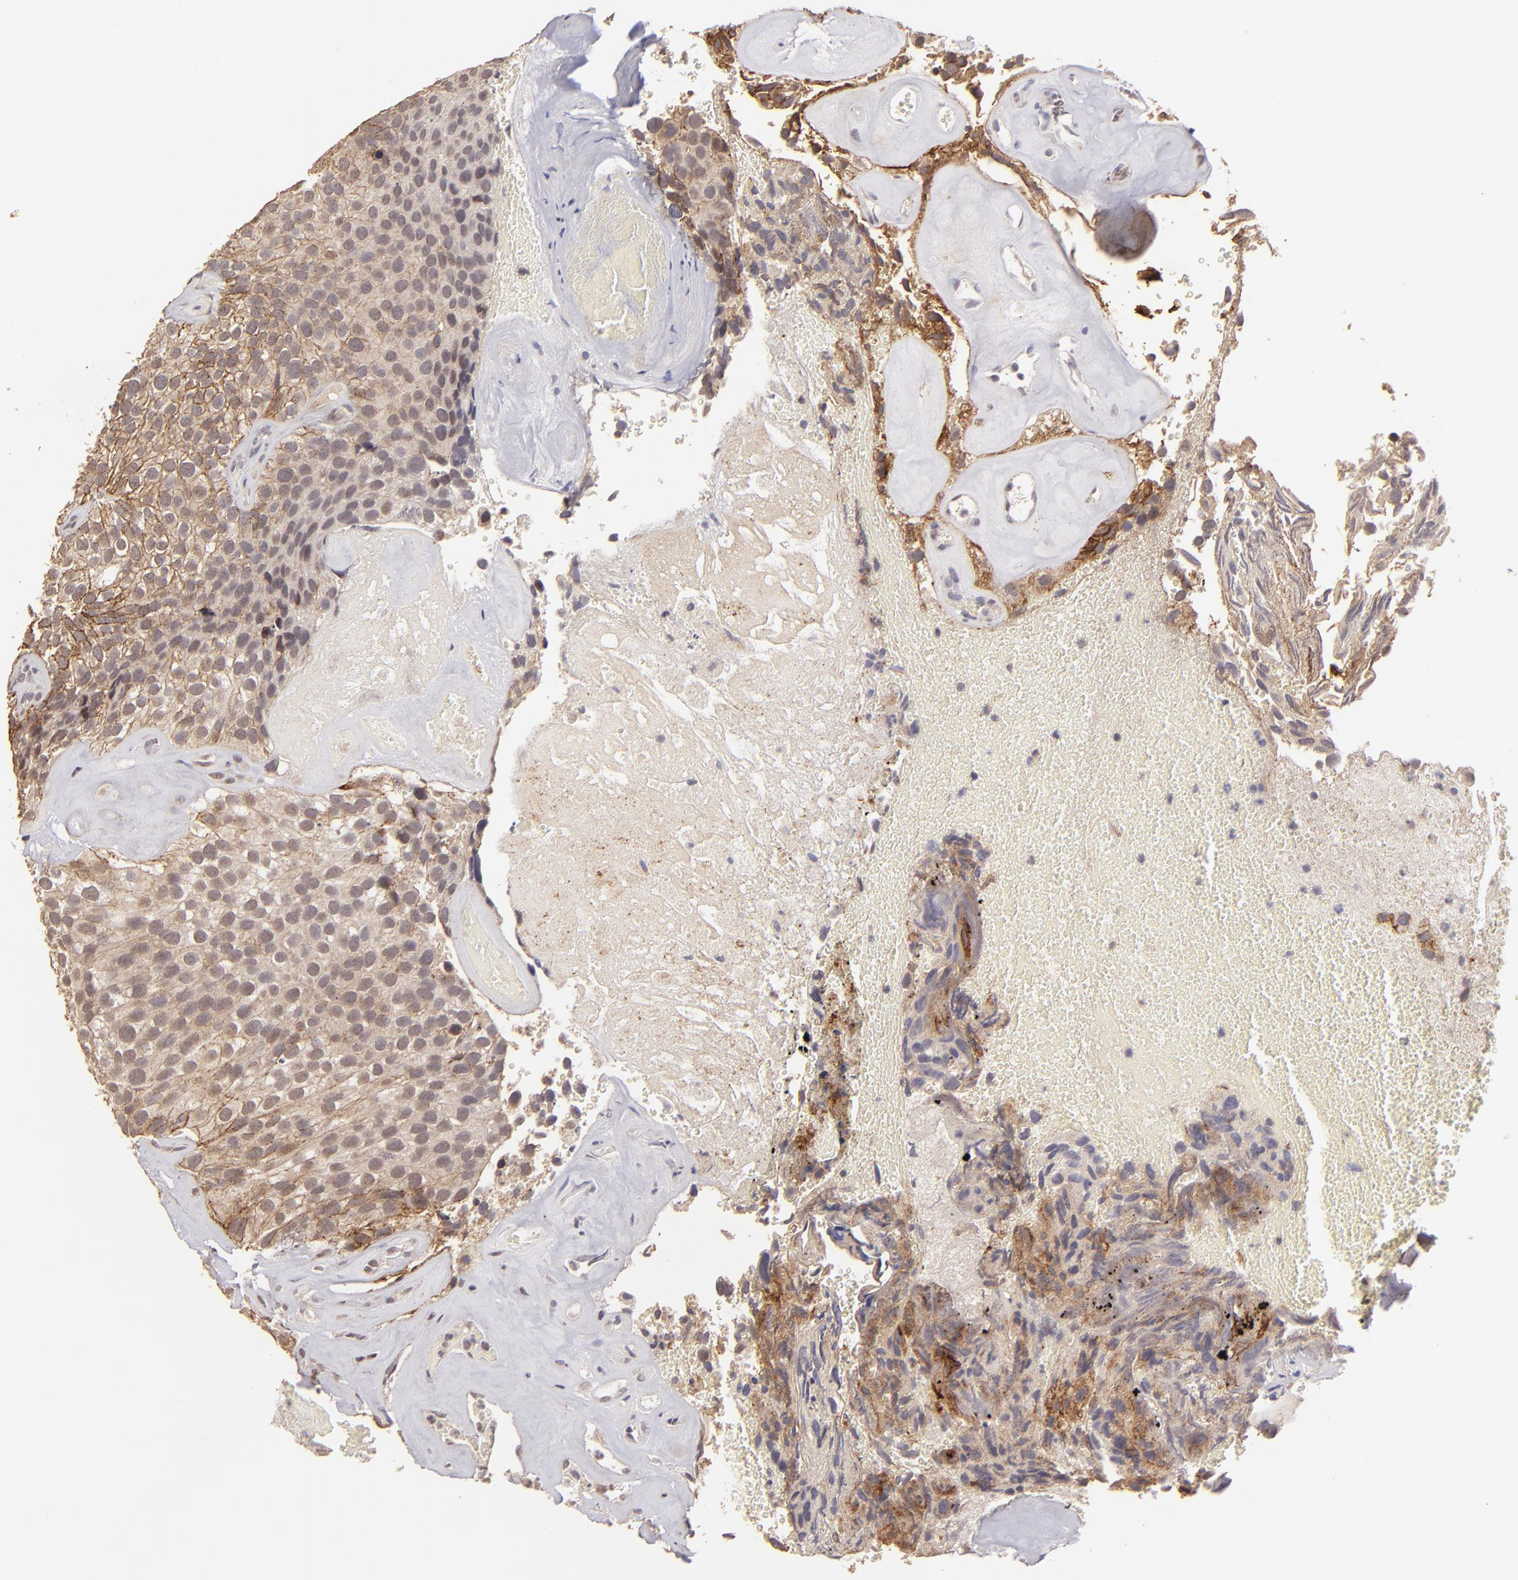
{"staining": {"intensity": "weak", "quantity": ">75%", "location": "cytoplasmic/membranous"}, "tissue": "urothelial cancer", "cell_type": "Tumor cells", "image_type": "cancer", "snomed": [{"axis": "morphology", "description": "Urothelial carcinoma, High grade"}, {"axis": "topography", "description": "Urinary bladder"}], "caption": "Immunohistochemical staining of human urothelial cancer exhibits low levels of weak cytoplasmic/membranous positivity in about >75% of tumor cells.", "gene": "CLDN1", "patient": {"sex": "male", "age": 72}}